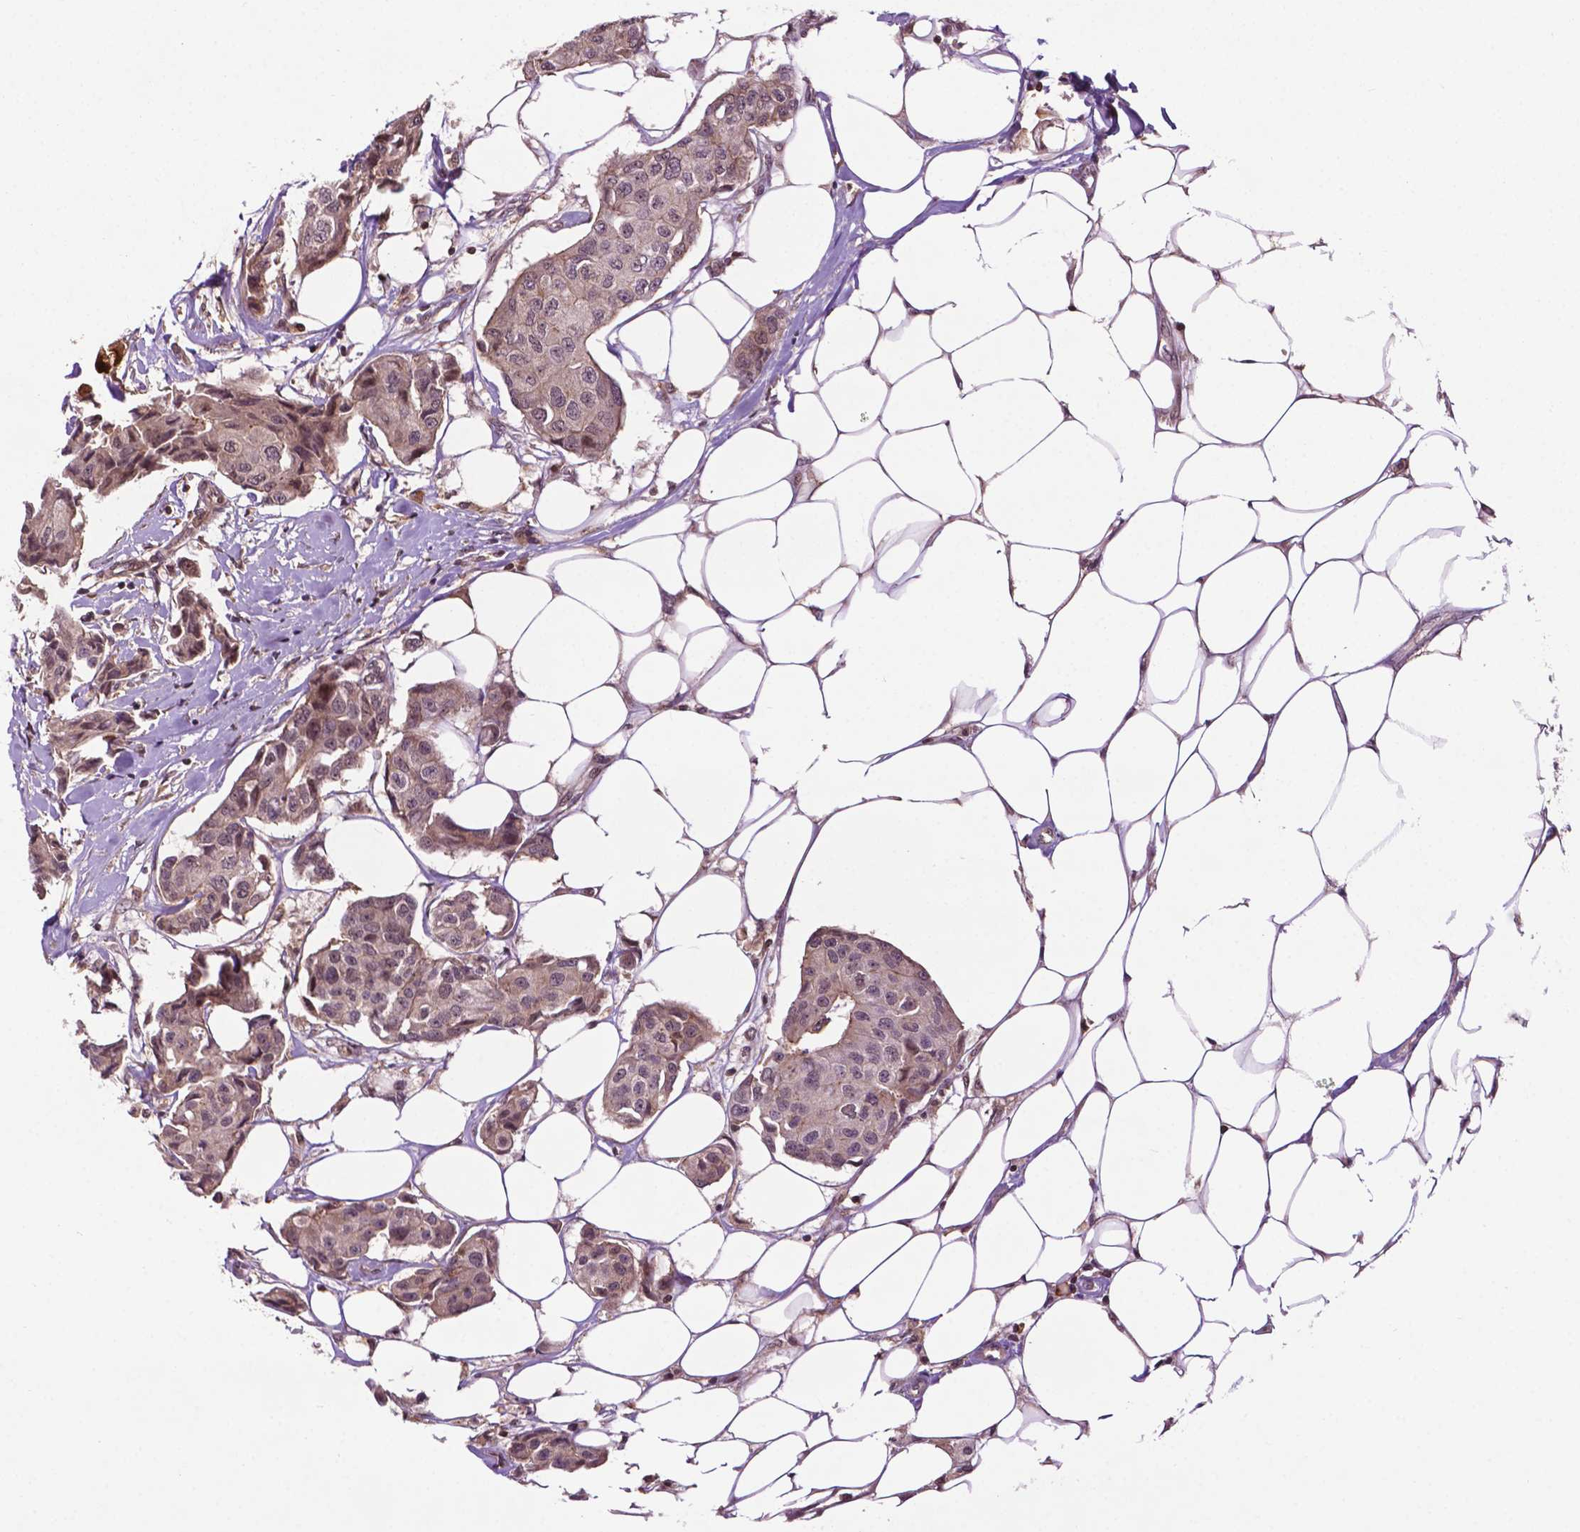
{"staining": {"intensity": "weak", "quantity": "<25%", "location": "nuclear"}, "tissue": "breast cancer", "cell_type": "Tumor cells", "image_type": "cancer", "snomed": [{"axis": "morphology", "description": "Duct carcinoma"}, {"axis": "topography", "description": "Breast"}, {"axis": "topography", "description": "Lymph node"}], "caption": "Tumor cells show no significant expression in breast invasive ductal carcinoma.", "gene": "TMX2", "patient": {"sex": "female", "age": 80}}